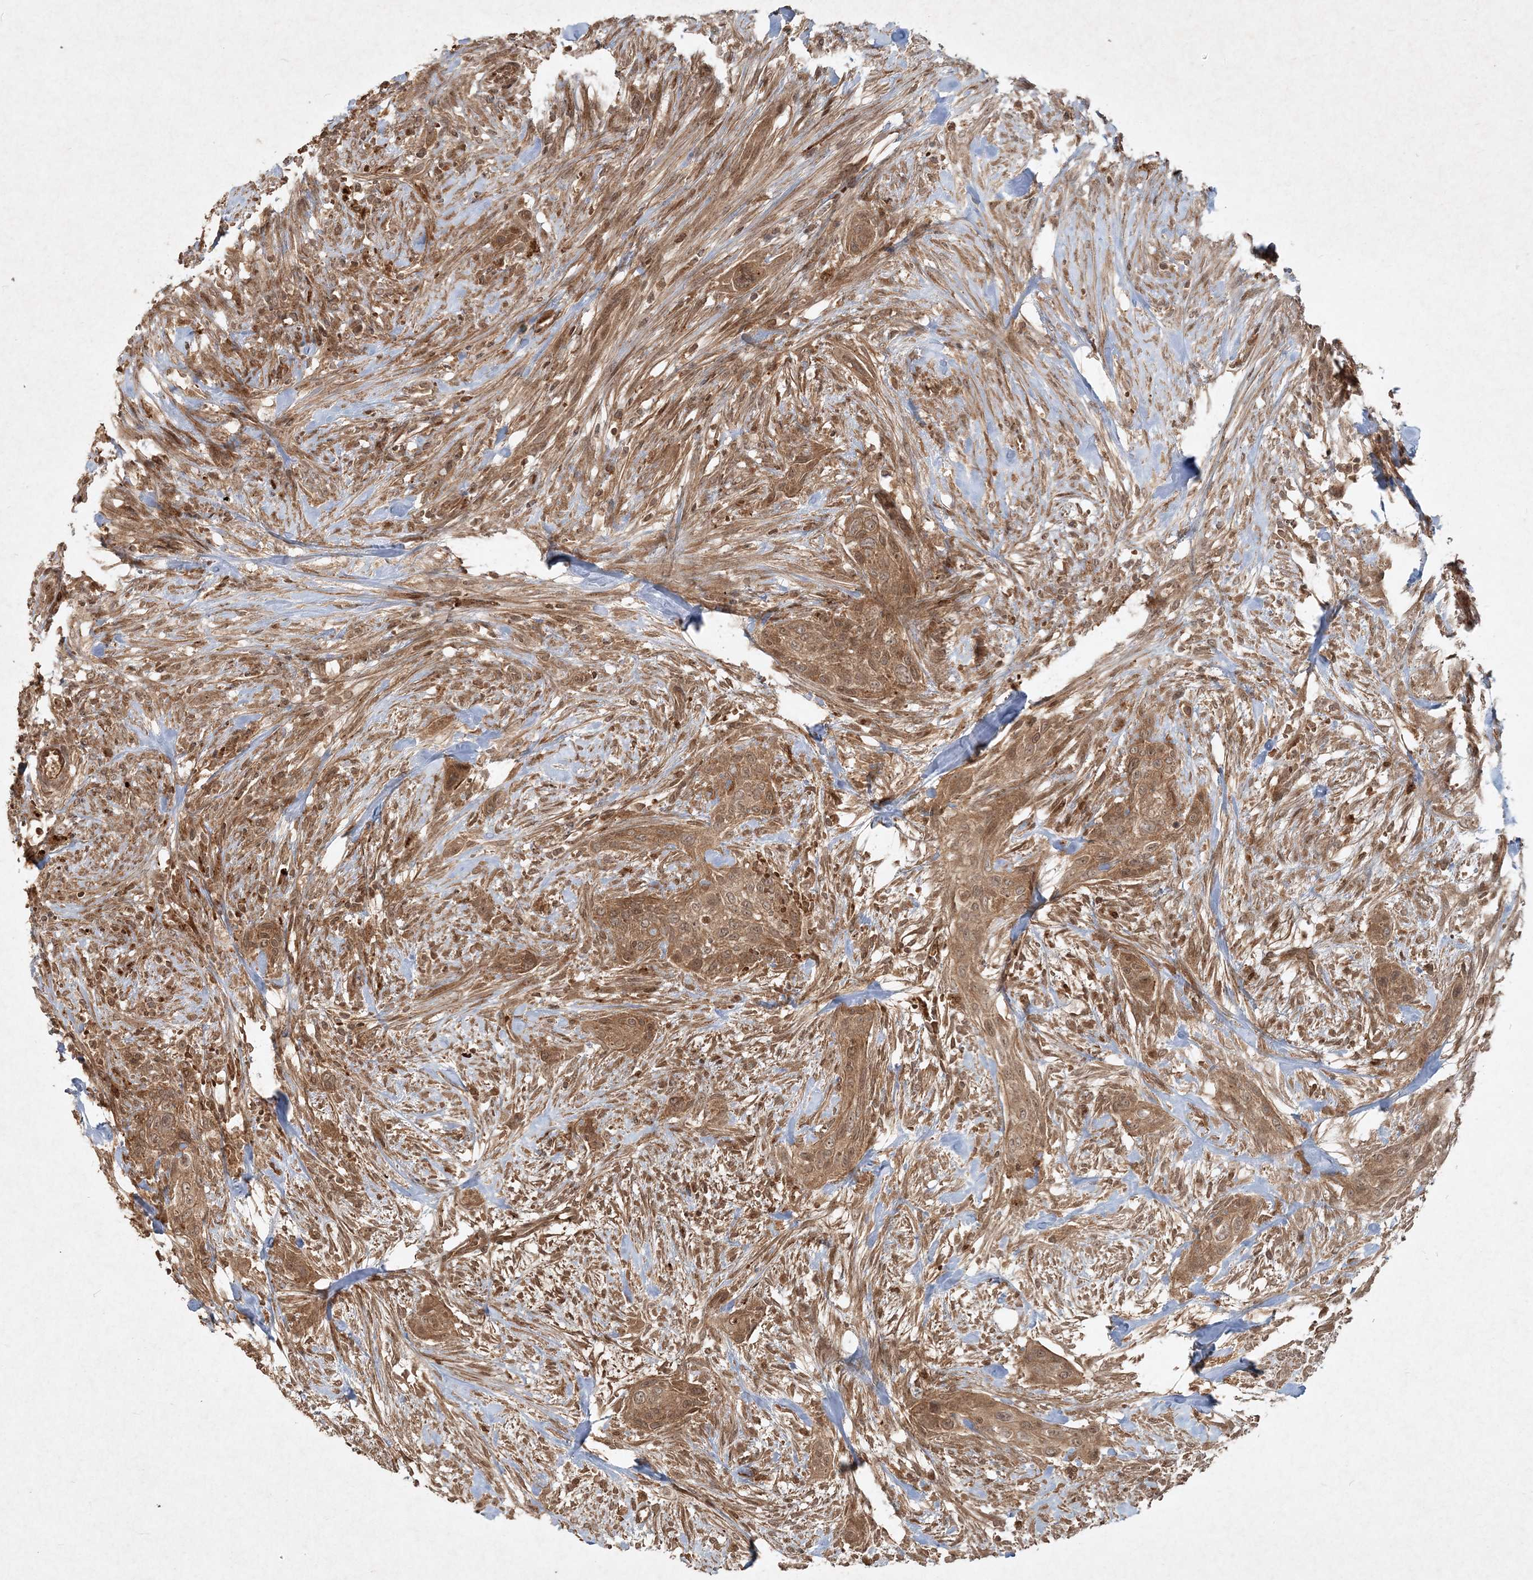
{"staining": {"intensity": "moderate", "quantity": ">75%", "location": "cytoplasmic/membranous"}, "tissue": "urothelial cancer", "cell_type": "Tumor cells", "image_type": "cancer", "snomed": [{"axis": "morphology", "description": "Urothelial carcinoma, High grade"}, {"axis": "topography", "description": "Urinary bladder"}], "caption": "A micrograph of human high-grade urothelial carcinoma stained for a protein reveals moderate cytoplasmic/membranous brown staining in tumor cells.", "gene": "NARS1", "patient": {"sex": "male", "age": 35}}